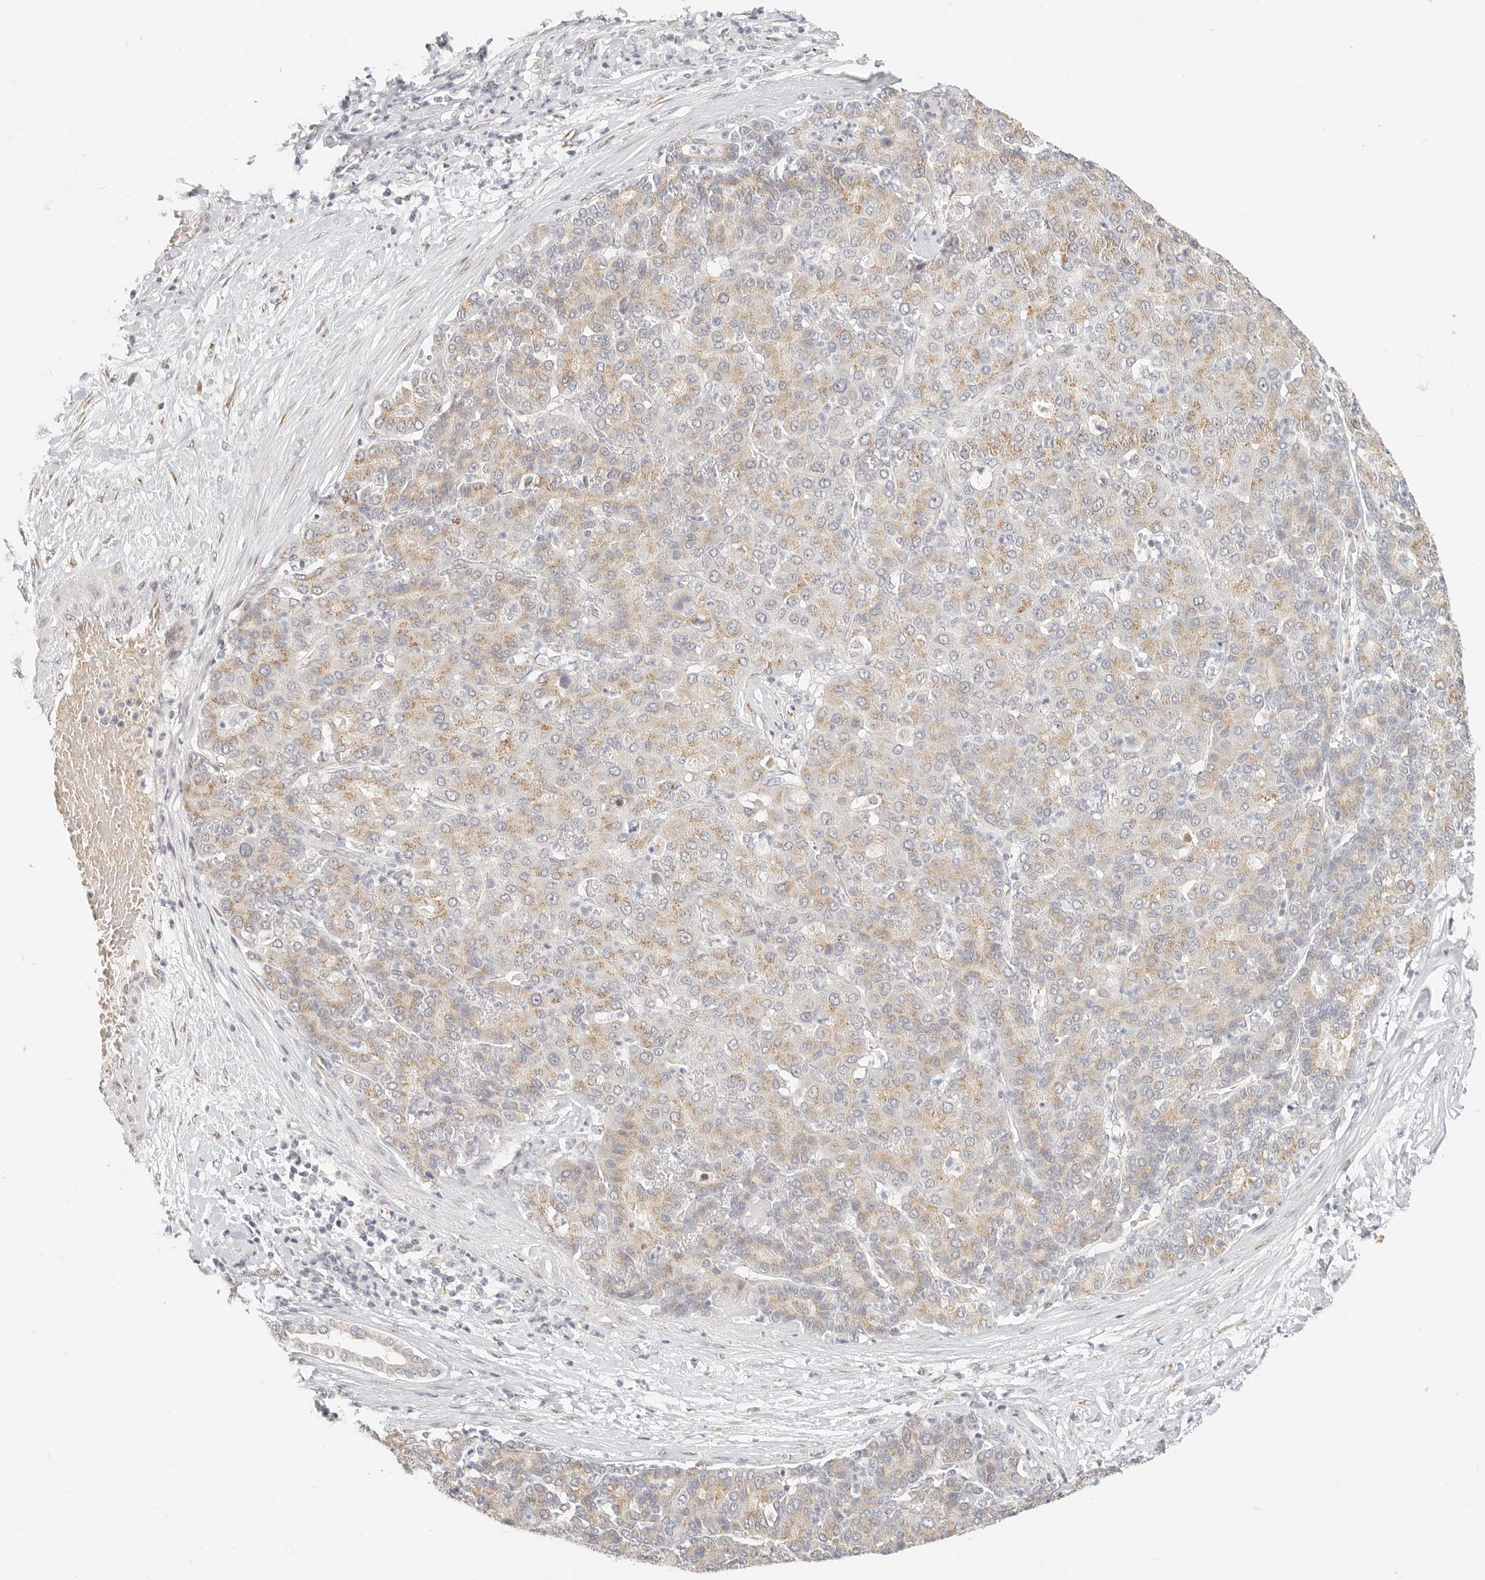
{"staining": {"intensity": "weak", "quantity": ">75%", "location": "cytoplasmic/membranous"}, "tissue": "liver cancer", "cell_type": "Tumor cells", "image_type": "cancer", "snomed": [{"axis": "morphology", "description": "Carcinoma, Hepatocellular, NOS"}, {"axis": "topography", "description": "Liver"}], "caption": "Human liver cancer stained for a protein (brown) exhibits weak cytoplasmic/membranous positive expression in about >75% of tumor cells.", "gene": "FAM20B", "patient": {"sex": "male", "age": 65}}